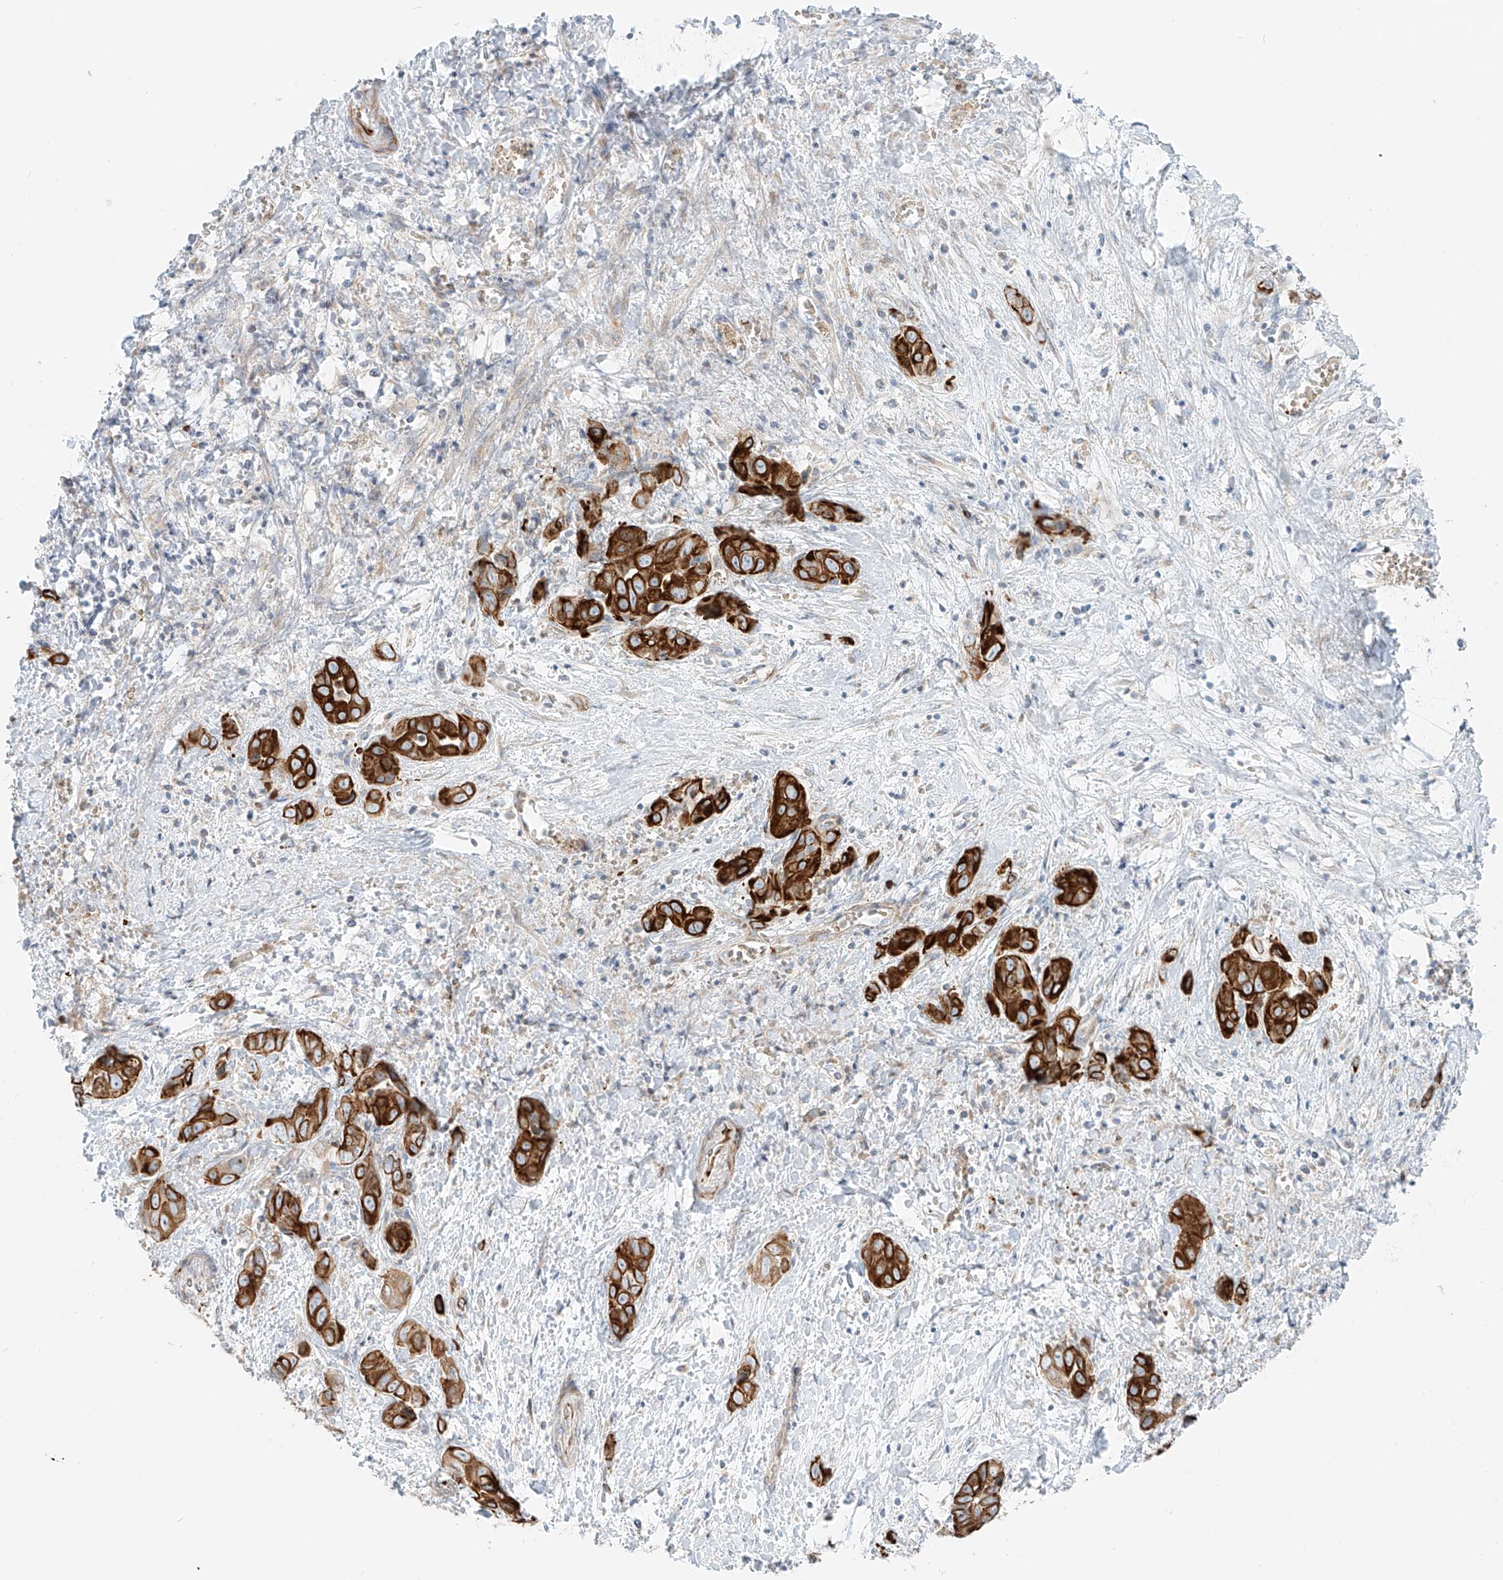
{"staining": {"intensity": "strong", "quantity": ">75%", "location": "cytoplasmic/membranous"}, "tissue": "liver cancer", "cell_type": "Tumor cells", "image_type": "cancer", "snomed": [{"axis": "morphology", "description": "Cholangiocarcinoma"}, {"axis": "topography", "description": "Liver"}], "caption": "This micrograph shows IHC staining of liver cholangiocarcinoma, with high strong cytoplasmic/membranous positivity in about >75% of tumor cells.", "gene": "EIPR1", "patient": {"sex": "female", "age": 52}}